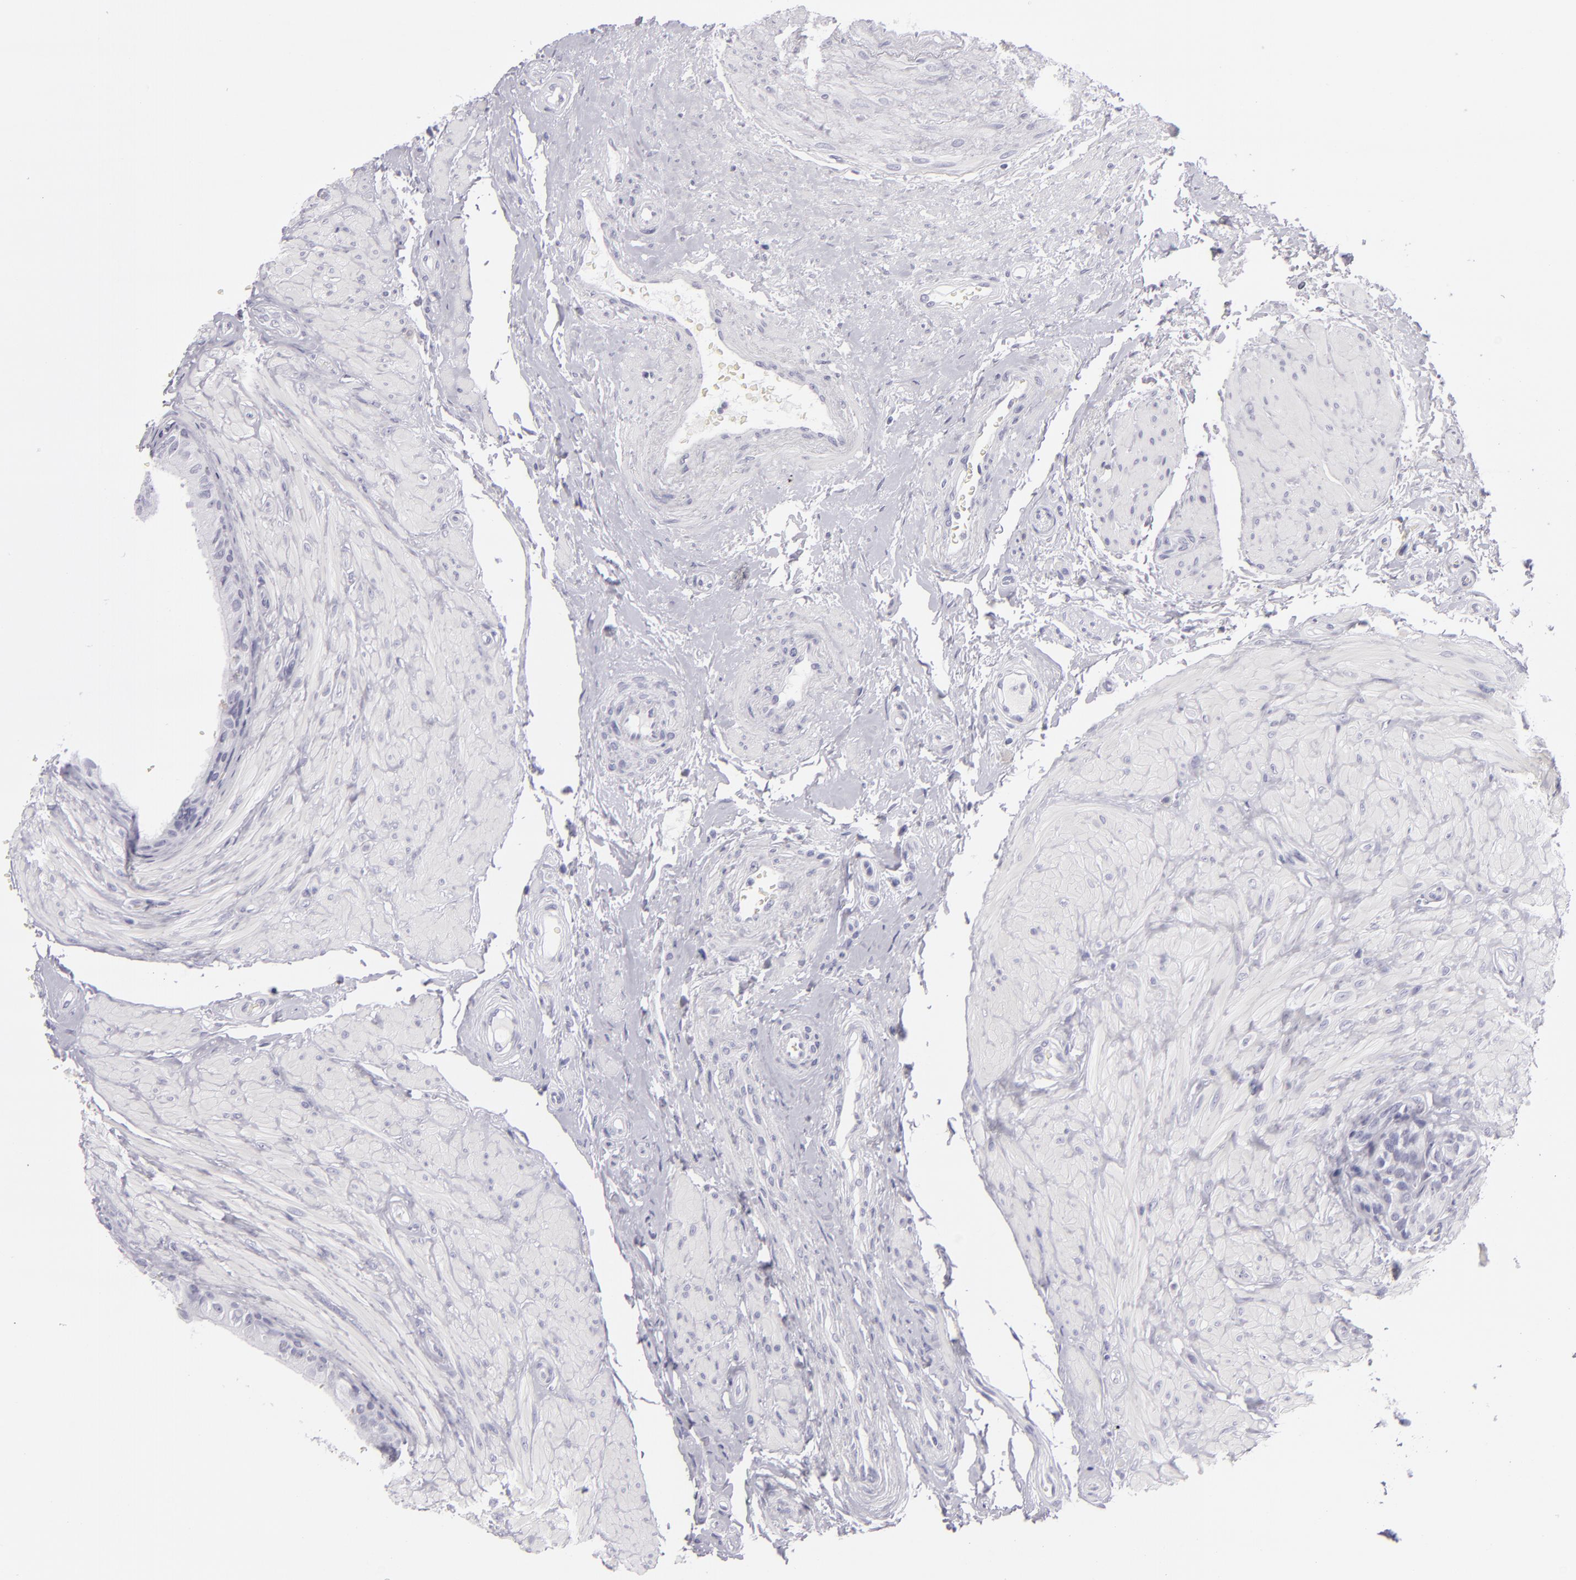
{"staining": {"intensity": "negative", "quantity": "none", "location": "none"}, "tissue": "epididymis", "cell_type": "Glandular cells", "image_type": "normal", "snomed": [{"axis": "morphology", "description": "Normal tissue, NOS"}, {"axis": "topography", "description": "Epididymis"}], "caption": "IHC micrograph of normal epididymis: epididymis stained with DAB (3,3'-diaminobenzidine) displays no significant protein staining in glandular cells.", "gene": "VIL1", "patient": {"sex": "male", "age": 68}}